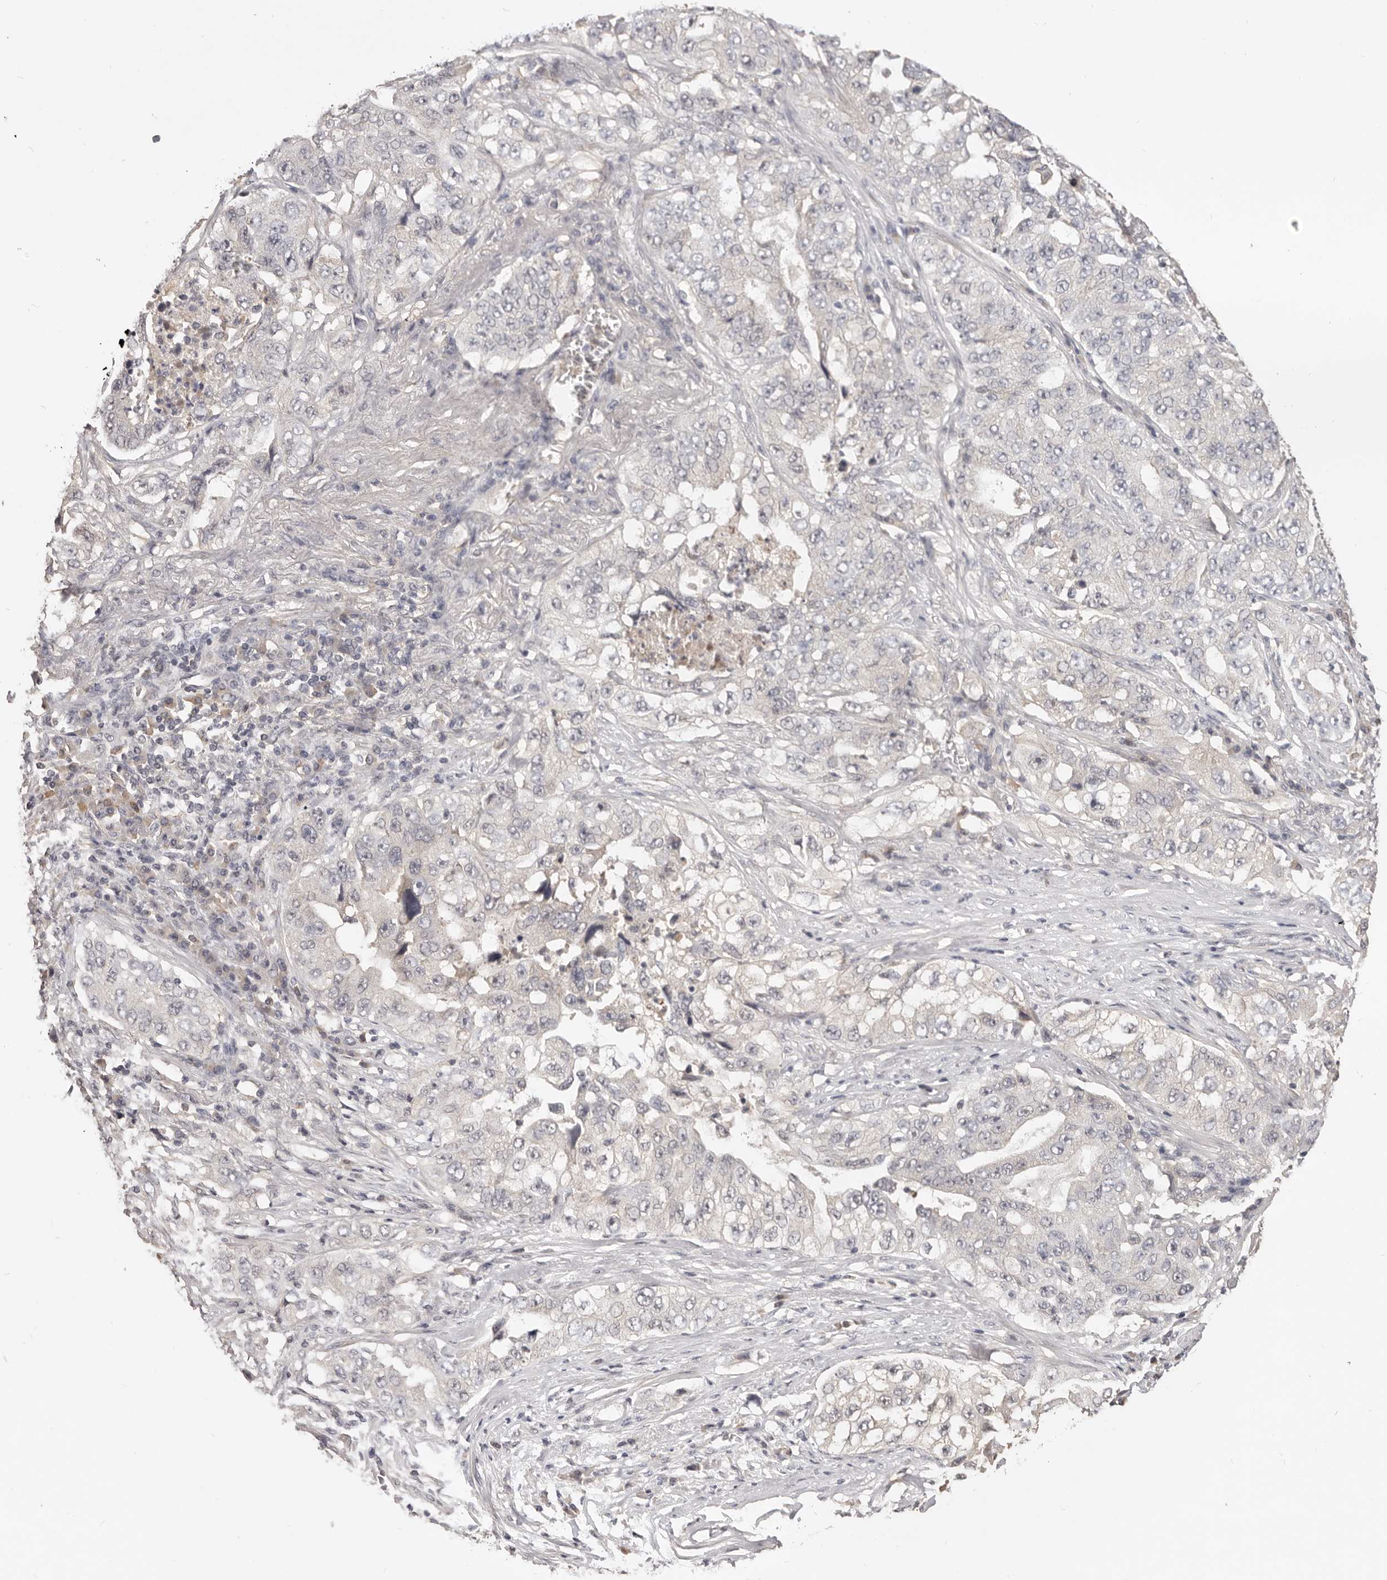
{"staining": {"intensity": "negative", "quantity": "none", "location": "none"}, "tissue": "lung cancer", "cell_type": "Tumor cells", "image_type": "cancer", "snomed": [{"axis": "morphology", "description": "Adenocarcinoma, NOS"}, {"axis": "topography", "description": "Lung"}], "caption": "Human adenocarcinoma (lung) stained for a protein using IHC reveals no staining in tumor cells.", "gene": "TSPAN13", "patient": {"sex": "female", "age": 51}}